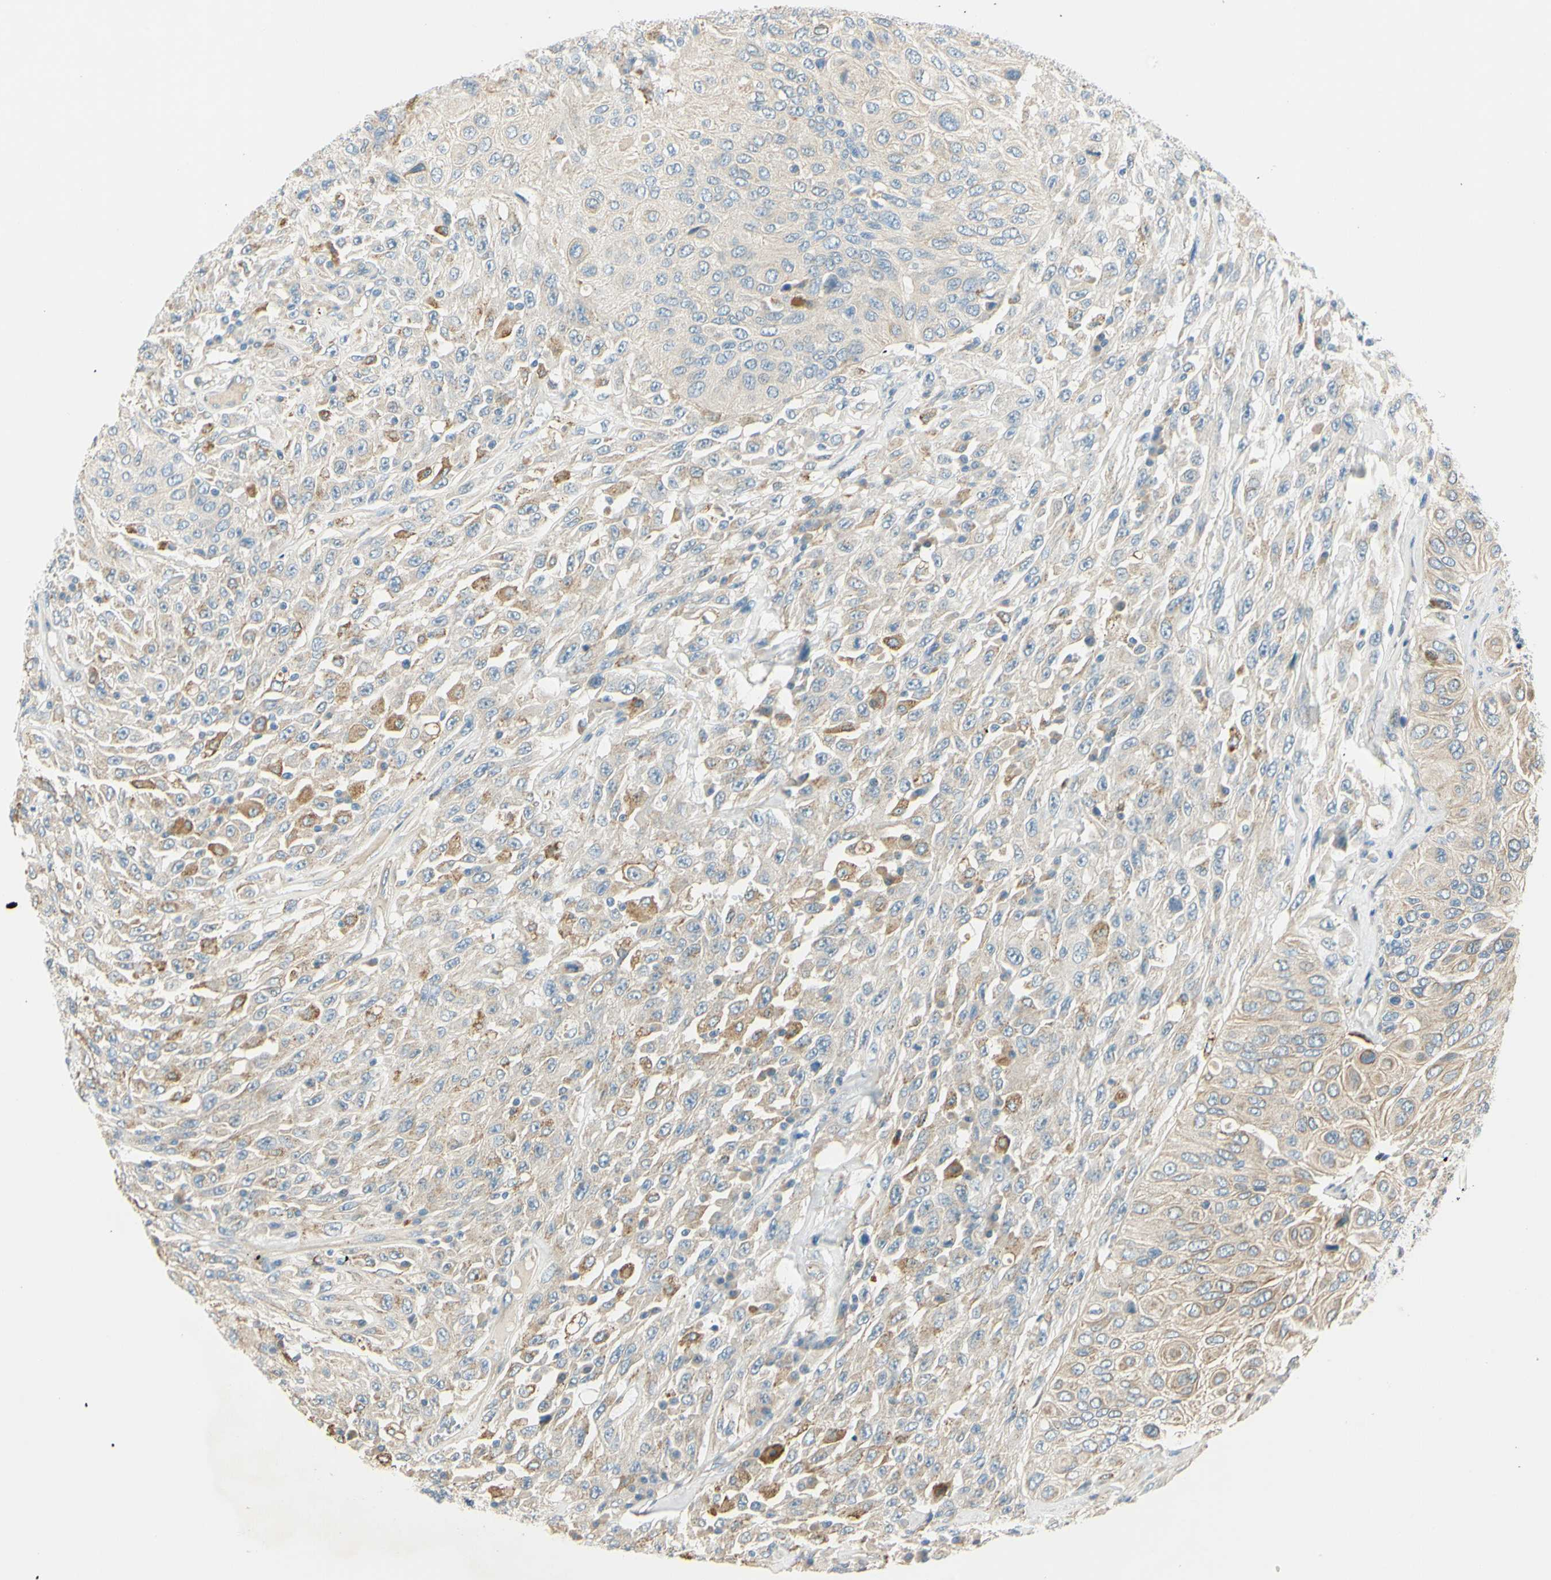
{"staining": {"intensity": "moderate", "quantity": "<25%", "location": "cytoplasmic/membranous"}, "tissue": "urothelial cancer", "cell_type": "Tumor cells", "image_type": "cancer", "snomed": [{"axis": "morphology", "description": "Urothelial carcinoma, High grade"}, {"axis": "topography", "description": "Urinary bladder"}], "caption": "This is a histology image of IHC staining of urothelial cancer, which shows moderate staining in the cytoplasmic/membranous of tumor cells.", "gene": "LAMA3", "patient": {"sex": "male", "age": 66}}